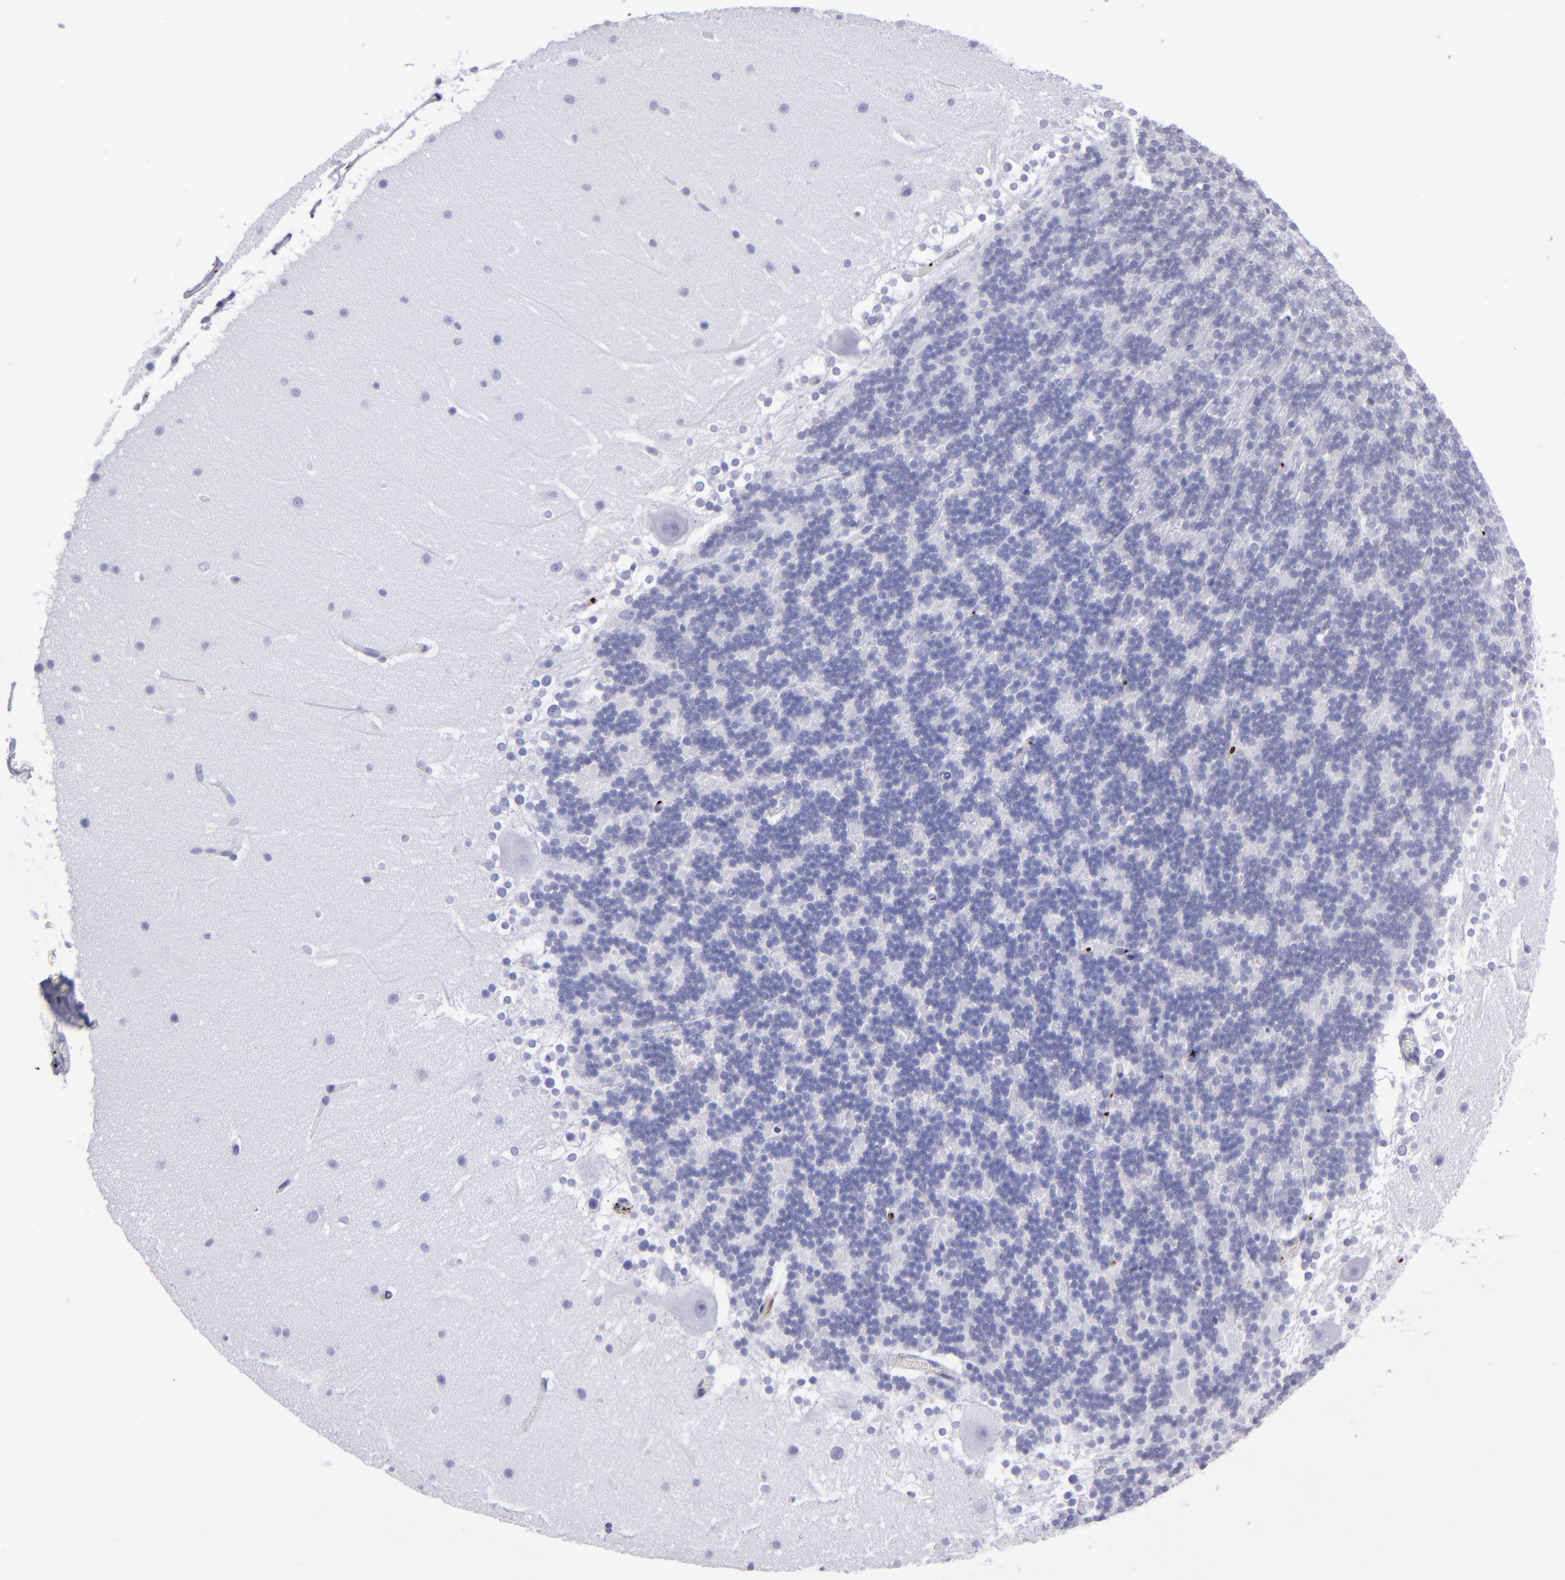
{"staining": {"intensity": "negative", "quantity": "none", "location": "none"}, "tissue": "cerebellum", "cell_type": "Cells in granular layer", "image_type": "normal", "snomed": [{"axis": "morphology", "description": "Normal tissue, NOS"}, {"axis": "topography", "description": "Cerebellum"}], "caption": "DAB immunohistochemical staining of normal cerebellum demonstrates no significant expression in cells in granular layer.", "gene": "EFCAB13", "patient": {"sex": "female", "age": 19}}